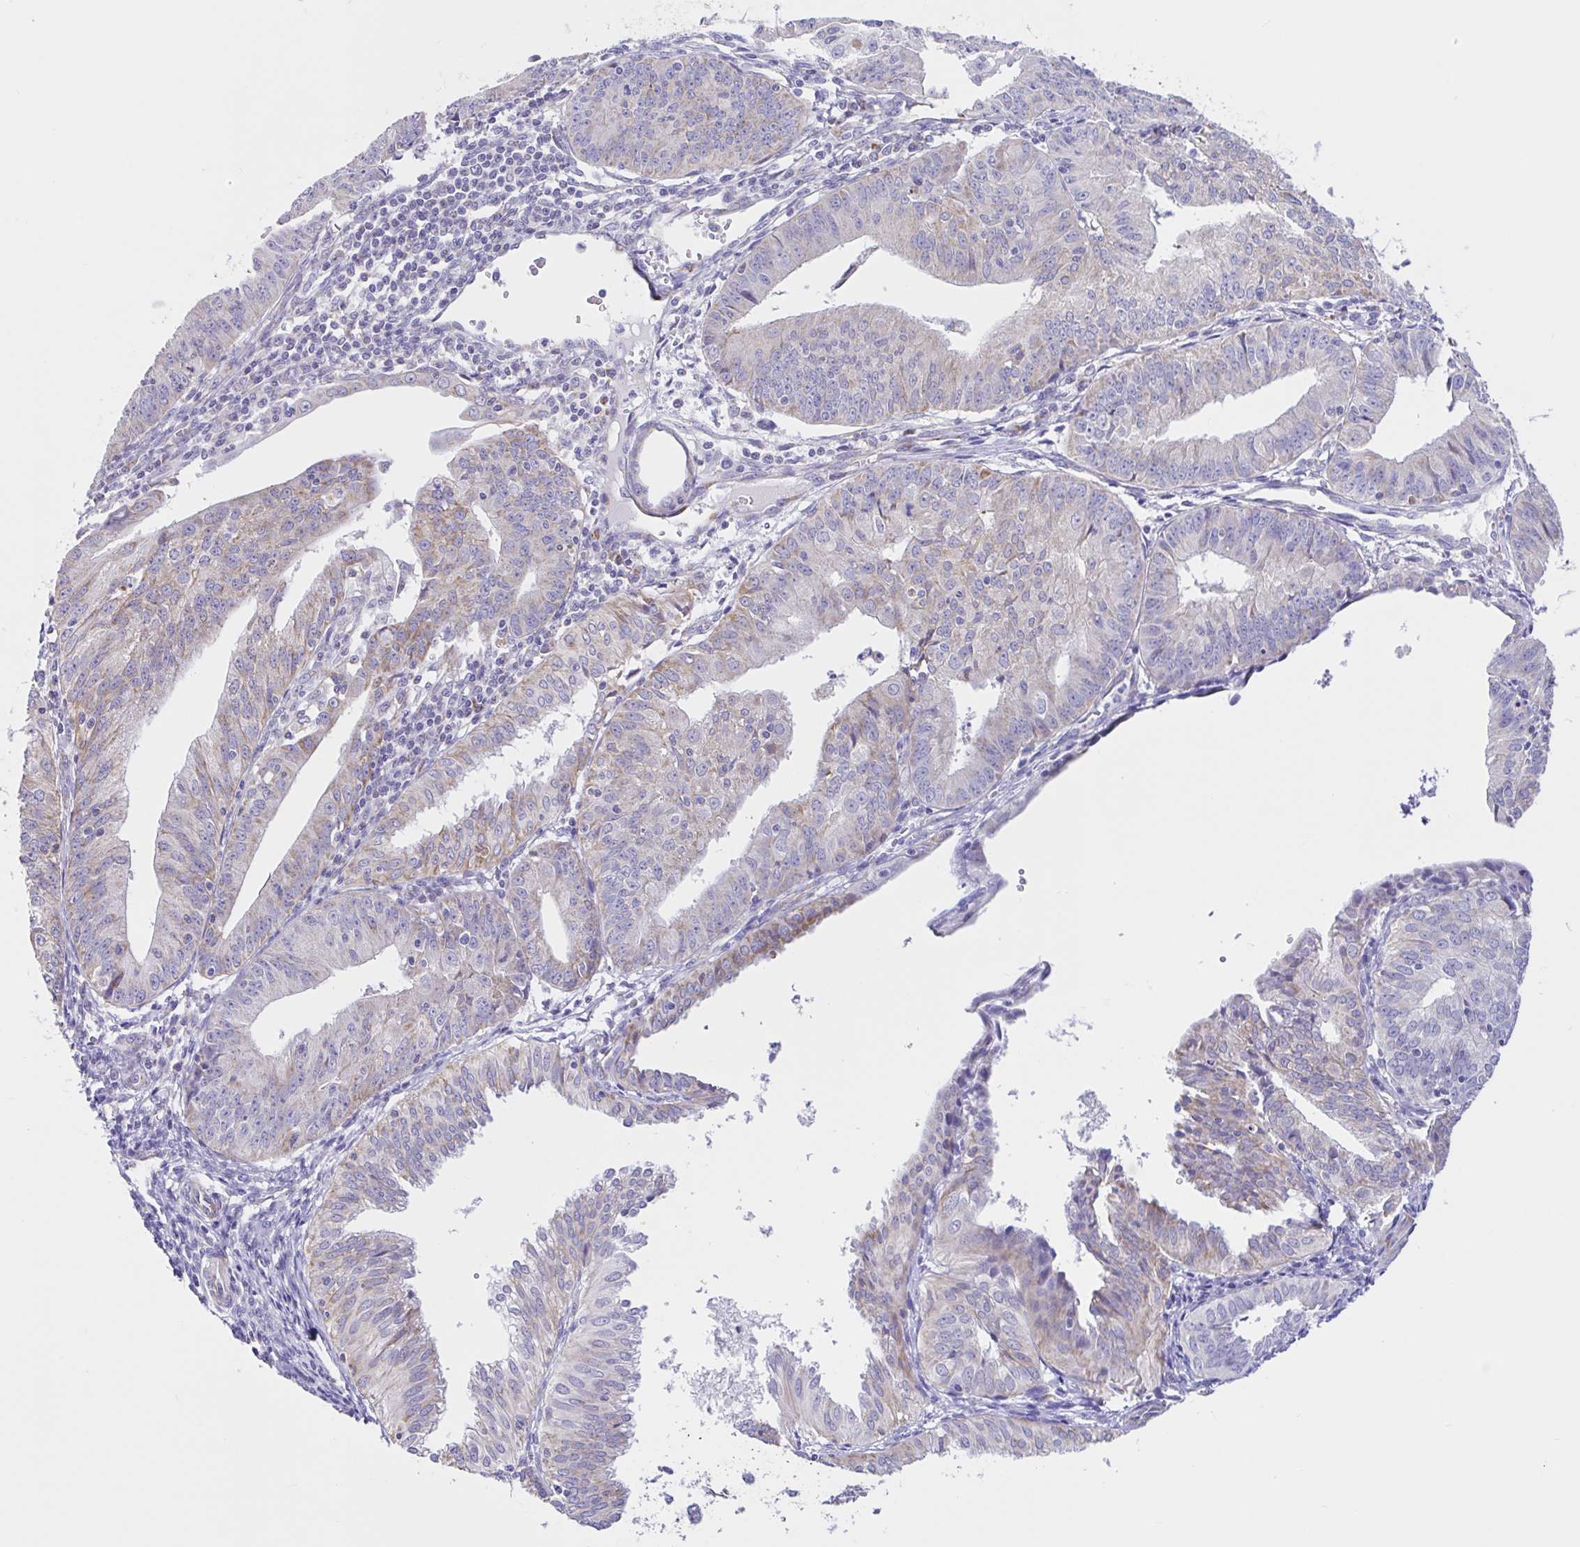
{"staining": {"intensity": "weak", "quantity": "<25%", "location": "cytoplasmic/membranous"}, "tissue": "endometrial cancer", "cell_type": "Tumor cells", "image_type": "cancer", "snomed": [{"axis": "morphology", "description": "Adenocarcinoma, NOS"}, {"axis": "topography", "description": "Endometrium"}], "caption": "This is a histopathology image of IHC staining of endometrial cancer (adenocarcinoma), which shows no positivity in tumor cells.", "gene": "NDUFS2", "patient": {"sex": "female", "age": 56}}